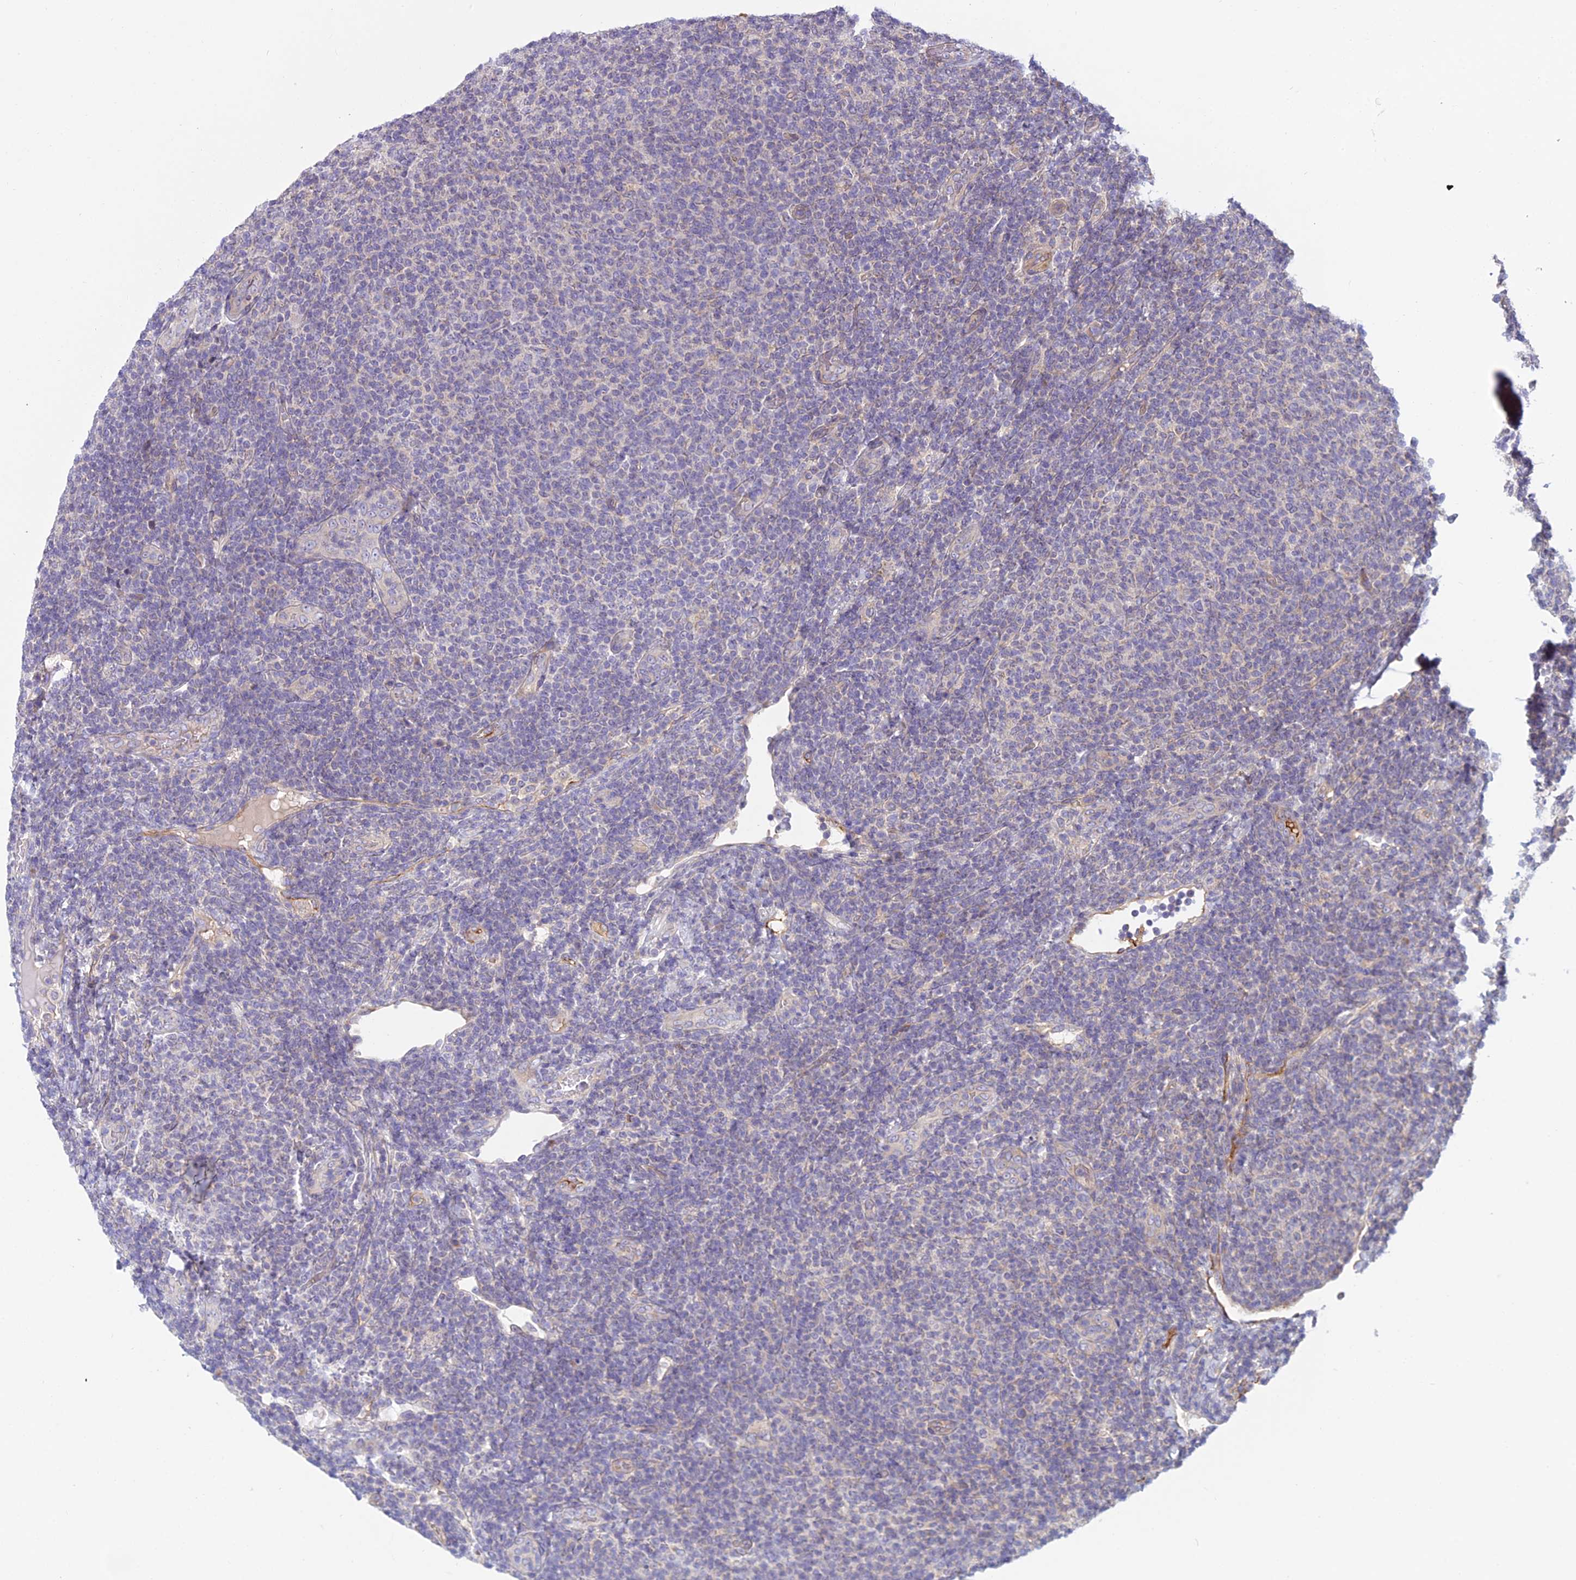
{"staining": {"intensity": "negative", "quantity": "none", "location": "none"}, "tissue": "lymphoma", "cell_type": "Tumor cells", "image_type": "cancer", "snomed": [{"axis": "morphology", "description": "Malignant lymphoma, non-Hodgkin's type, Low grade"}, {"axis": "topography", "description": "Lymph node"}], "caption": "High power microscopy photomicrograph of an immunohistochemistry image of low-grade malignant lymphoma, non-Hodgkin's type, revealing no significant expression in tumor cells.", "gene": "DUS2", "patient": {"sex": "male", "age": 66}}